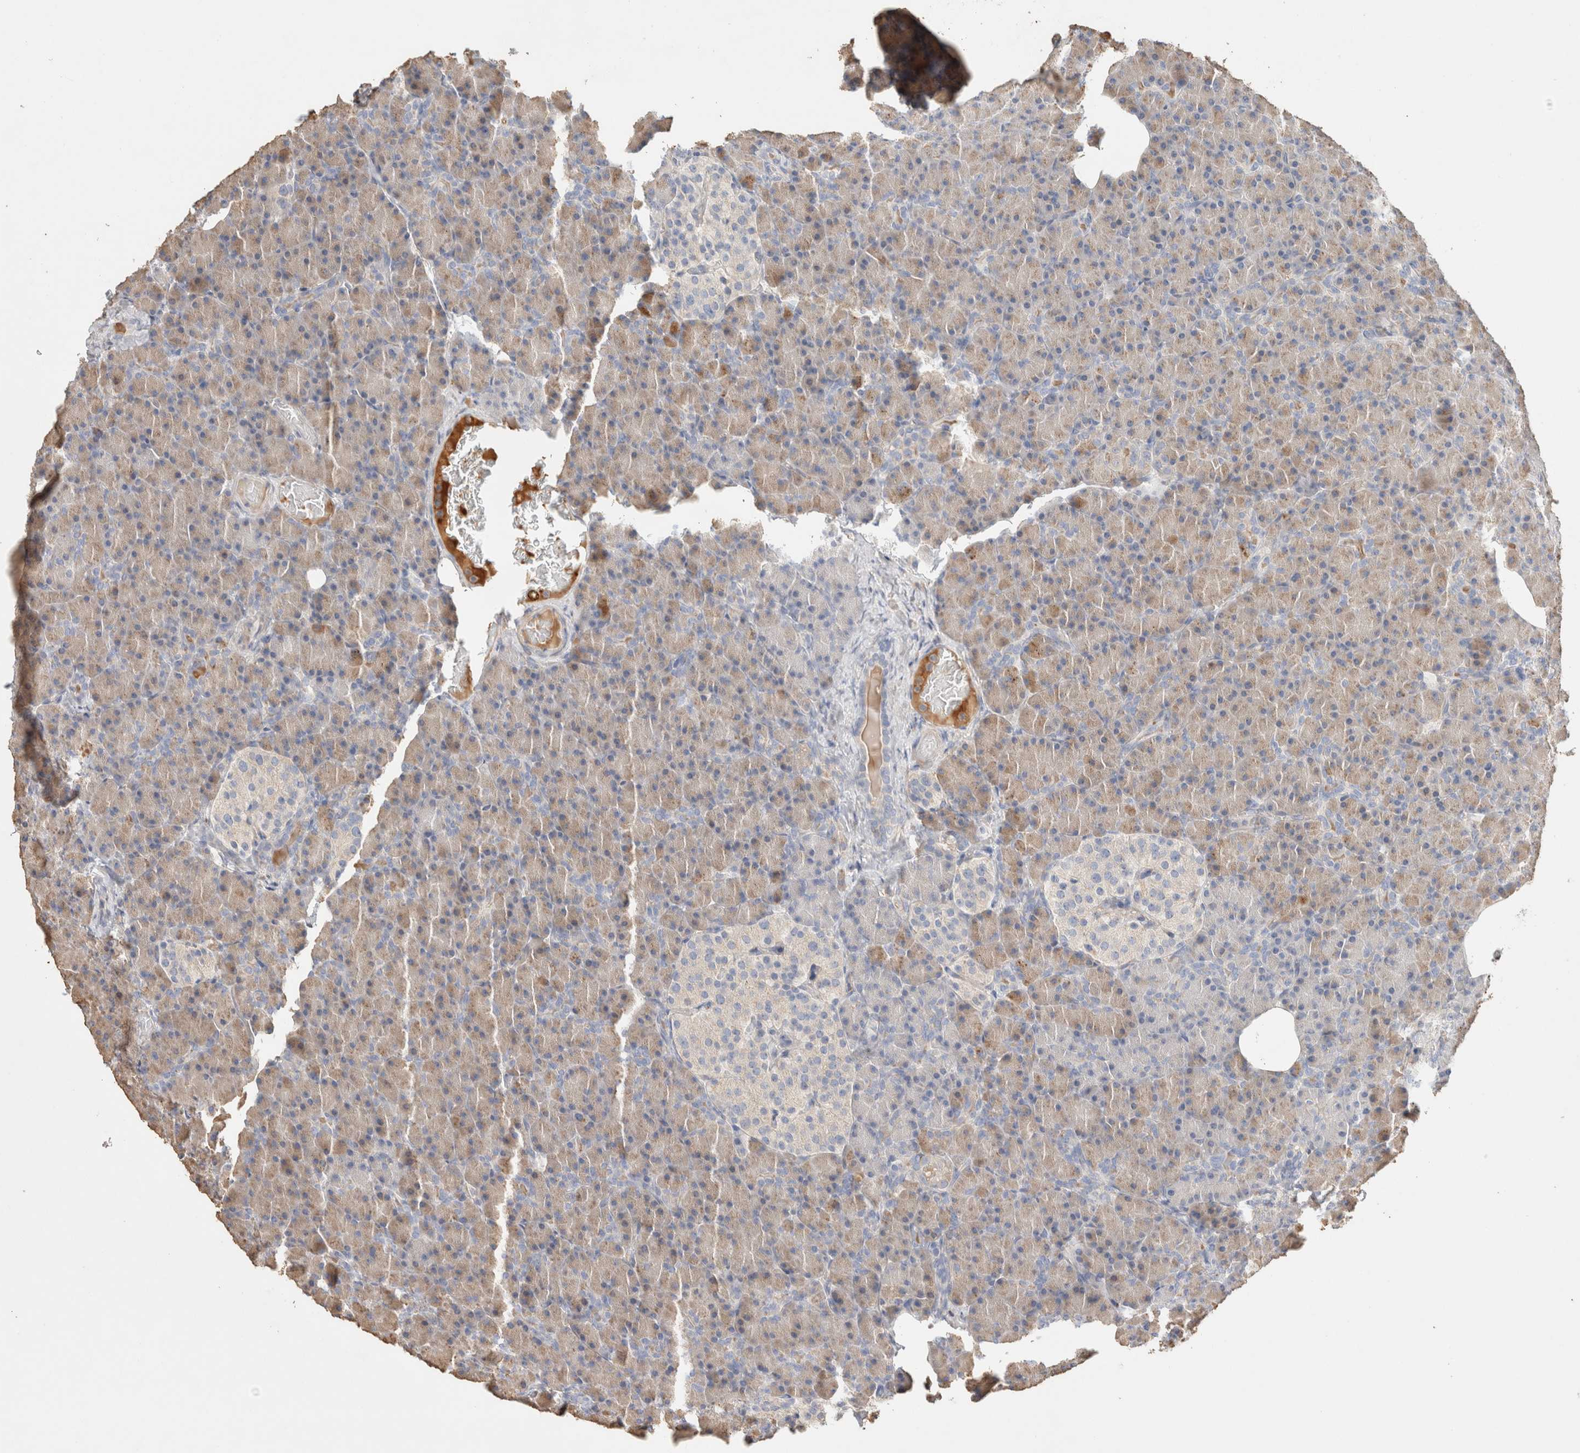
{"staining": {"intensity": "weak", "quantity": ">75%", "location": "cytoplasmic/membranous"}, "tissue": "pancreas", "cell_type": "Exocrine glandular cells", "image_type": "normal", "snomed": [{"axis": "morphology", "description": "Normal tissue, NOS"}, {"axis": "topography", "description": "Pancreas"}], "caption": "A brown stain highlights weak cytoplasmic/membranous staining of a protein in exocrine glandular cells of unremarkable pancreas. The staining was performed using DAB (3,3'-diaminobenzidine) to visualize the protein expression in brown, while the nuclei were stained in blue with hematoxylin (Magnification: 20x).", "gene": "PROS1", "patient": {"sex": "female", "age": 43}}